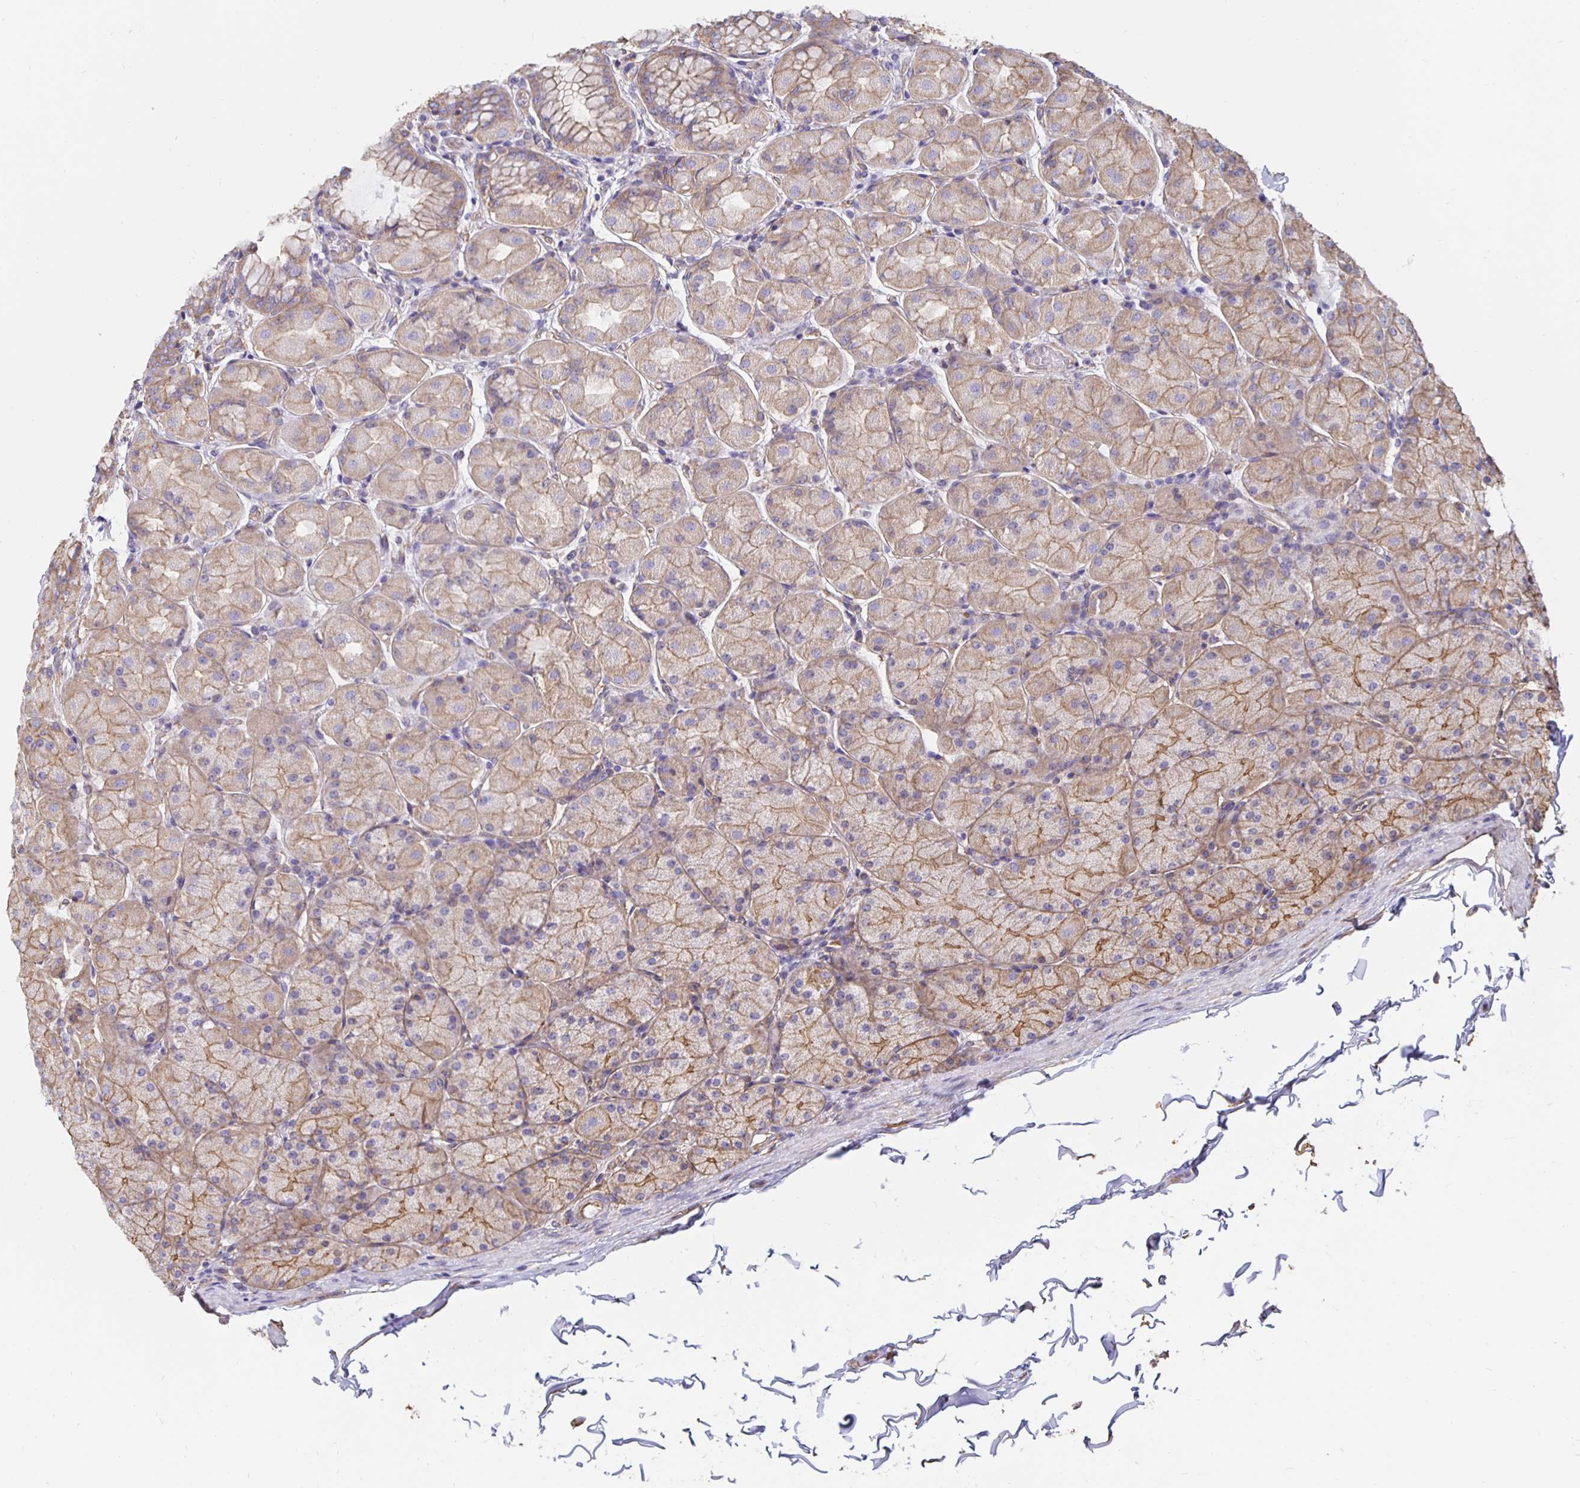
{"staining": {"intensity": "moderate", "quantity": ">75%", "location": "cytoplasmic/membranous"}, "tissue": "stomach", "cell_type": "Glandular cells", "image_type": "normal", "snomed": [{"axis": "morphology", "description": "Normal tissue, NOS"}, {"axis": "topography", "description": "Stomach, upper"}], "caption": "The histopathology image exhibits immunohistochemical staining of normal stomach. There is moderate cytoplasmic/membranous expression is present in about >75% of glandular cells.", "gene": "ARHGEF39", "patient": {"sex": "female", "age": 56}}